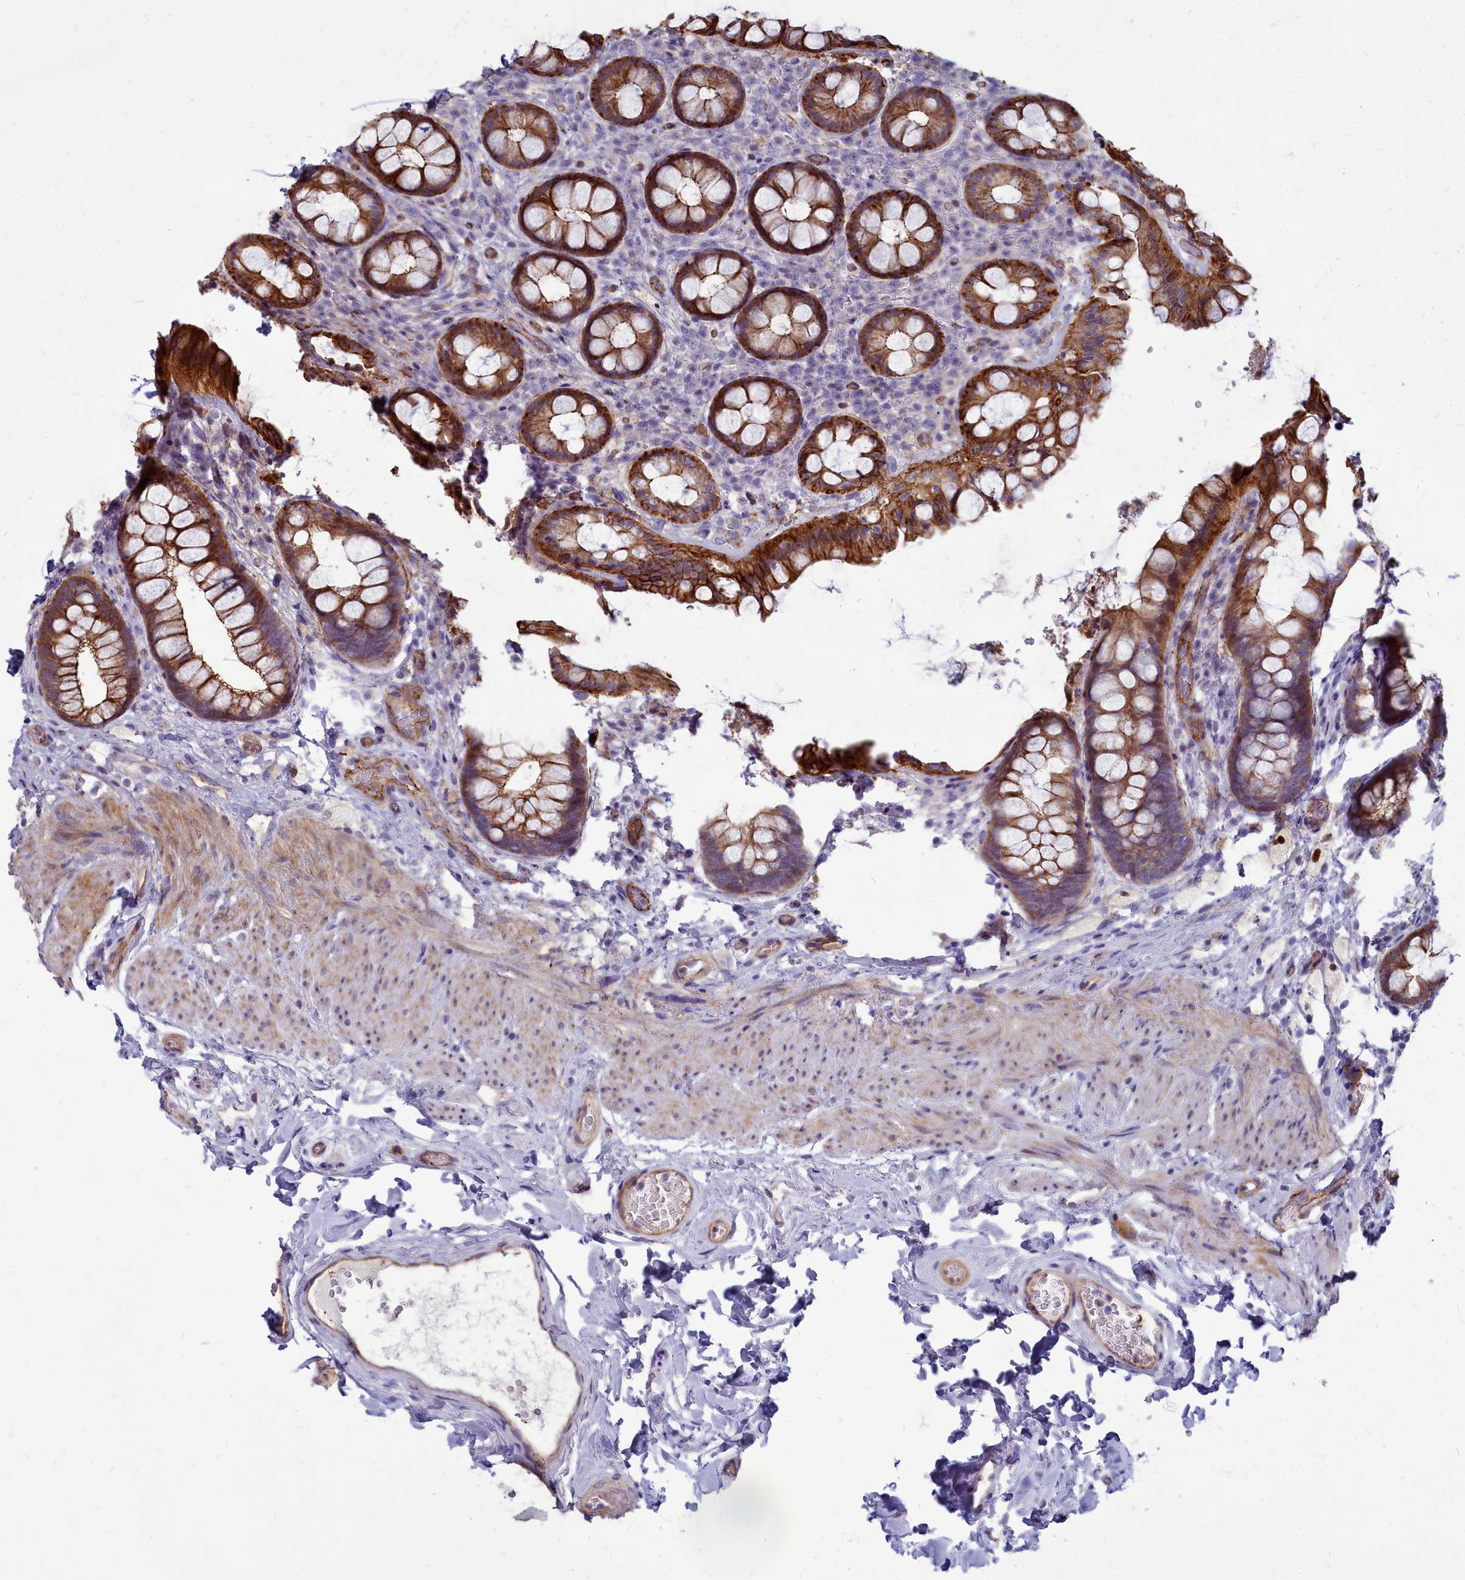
{"staining": {"intensity": "moderate", "quantity": ">75%", "location": "cytoplasmic/membranous"}, "tissue": "rectum", "cell_type": "Glandular cells", "image_type": "normal", "snomed": [{"axis": "morphology", "description": "Normal tissue, NOS"}, {"axis": "topography", "description": "Rectum"}, {"axis": "topography", "description": "Peripheral nerve tissue"}], "caption": "IHC staining of normal rectum, which reveals medium levels of moderate cytoplasmic/membranous positivity in approximately >75% of glandular cells indicating moderate cytoplasmic/membranous protein positivity. The staining was performed using DAB (3,3'-diaminobenzidine) (brown) for protein detection and nuclei were counterstained in hematoxylin (blue).", "gene": "TTC5", "patient": {"sex": "female", "age": 69}}